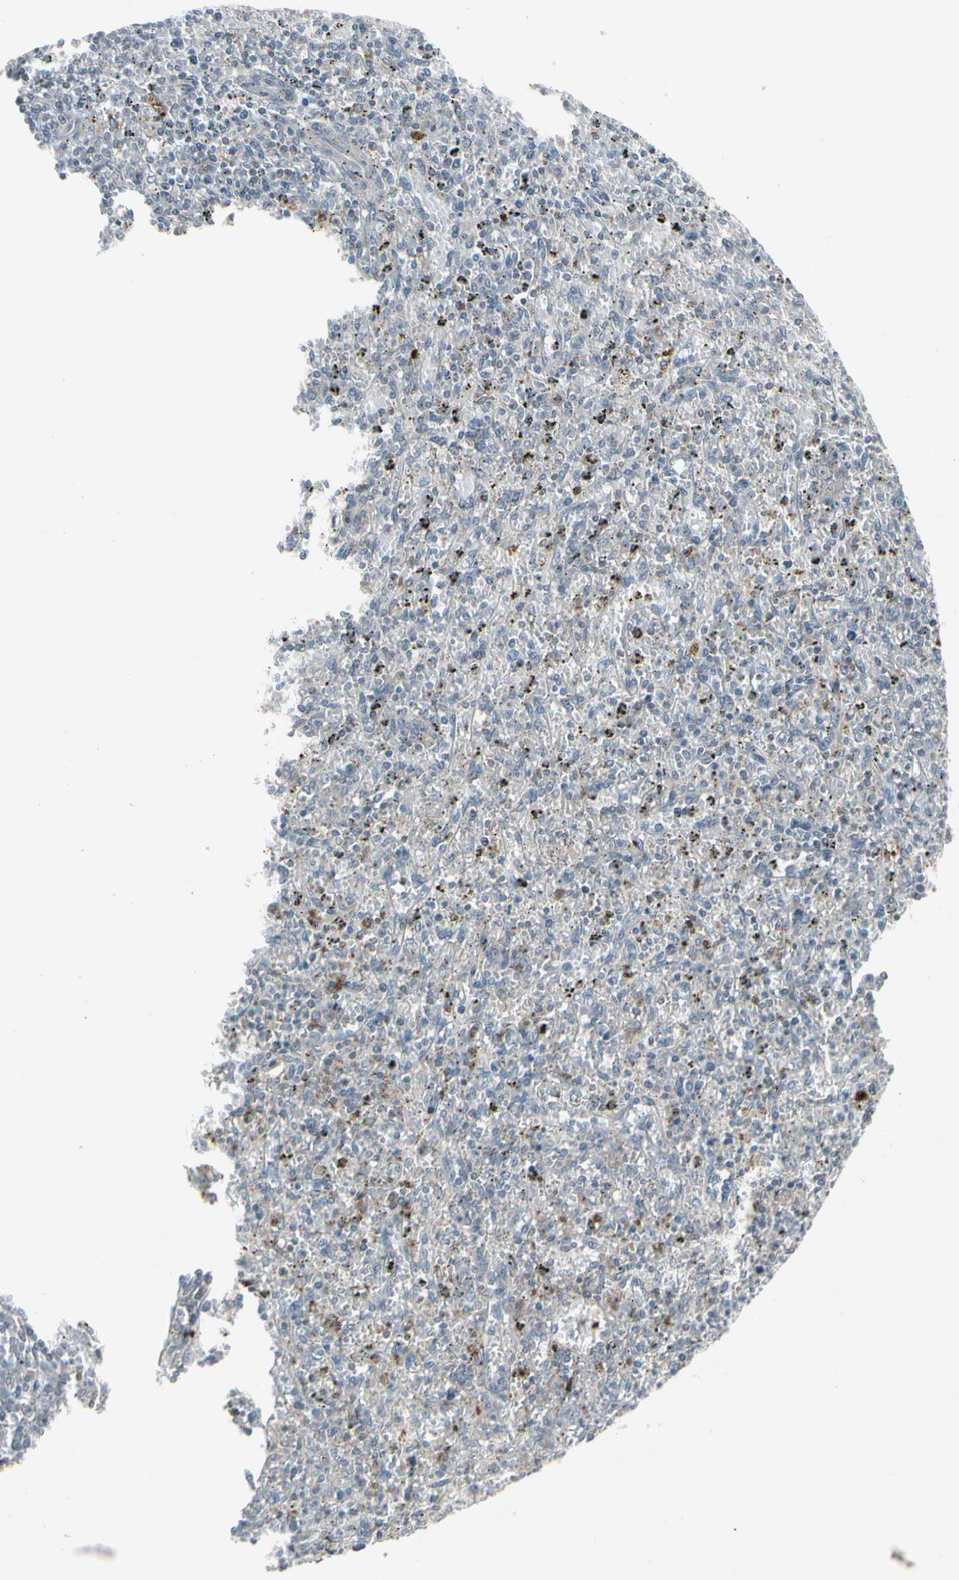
{"staining": {"intensity": "moderate", "quantity": ">75%", "location": "cytoplasmic/membranous"}, "tissue": "spleen", "cell_type": "Cells in red pulp", "image_type": "normal", "snomed": [{"axis": "morphology", "description": "Normal tissue, NOS"}, {"axis": "topography", "description": "Spleen"}], "caption": "Moderate cytoplasmic/membranous positivity is appreciated in approximately >75% of cells in red pulp in unremarkable spleen. Nuclei are stained in blue.", "gene": "EPS15", "patient": {"sex": "male", "age": 72}}